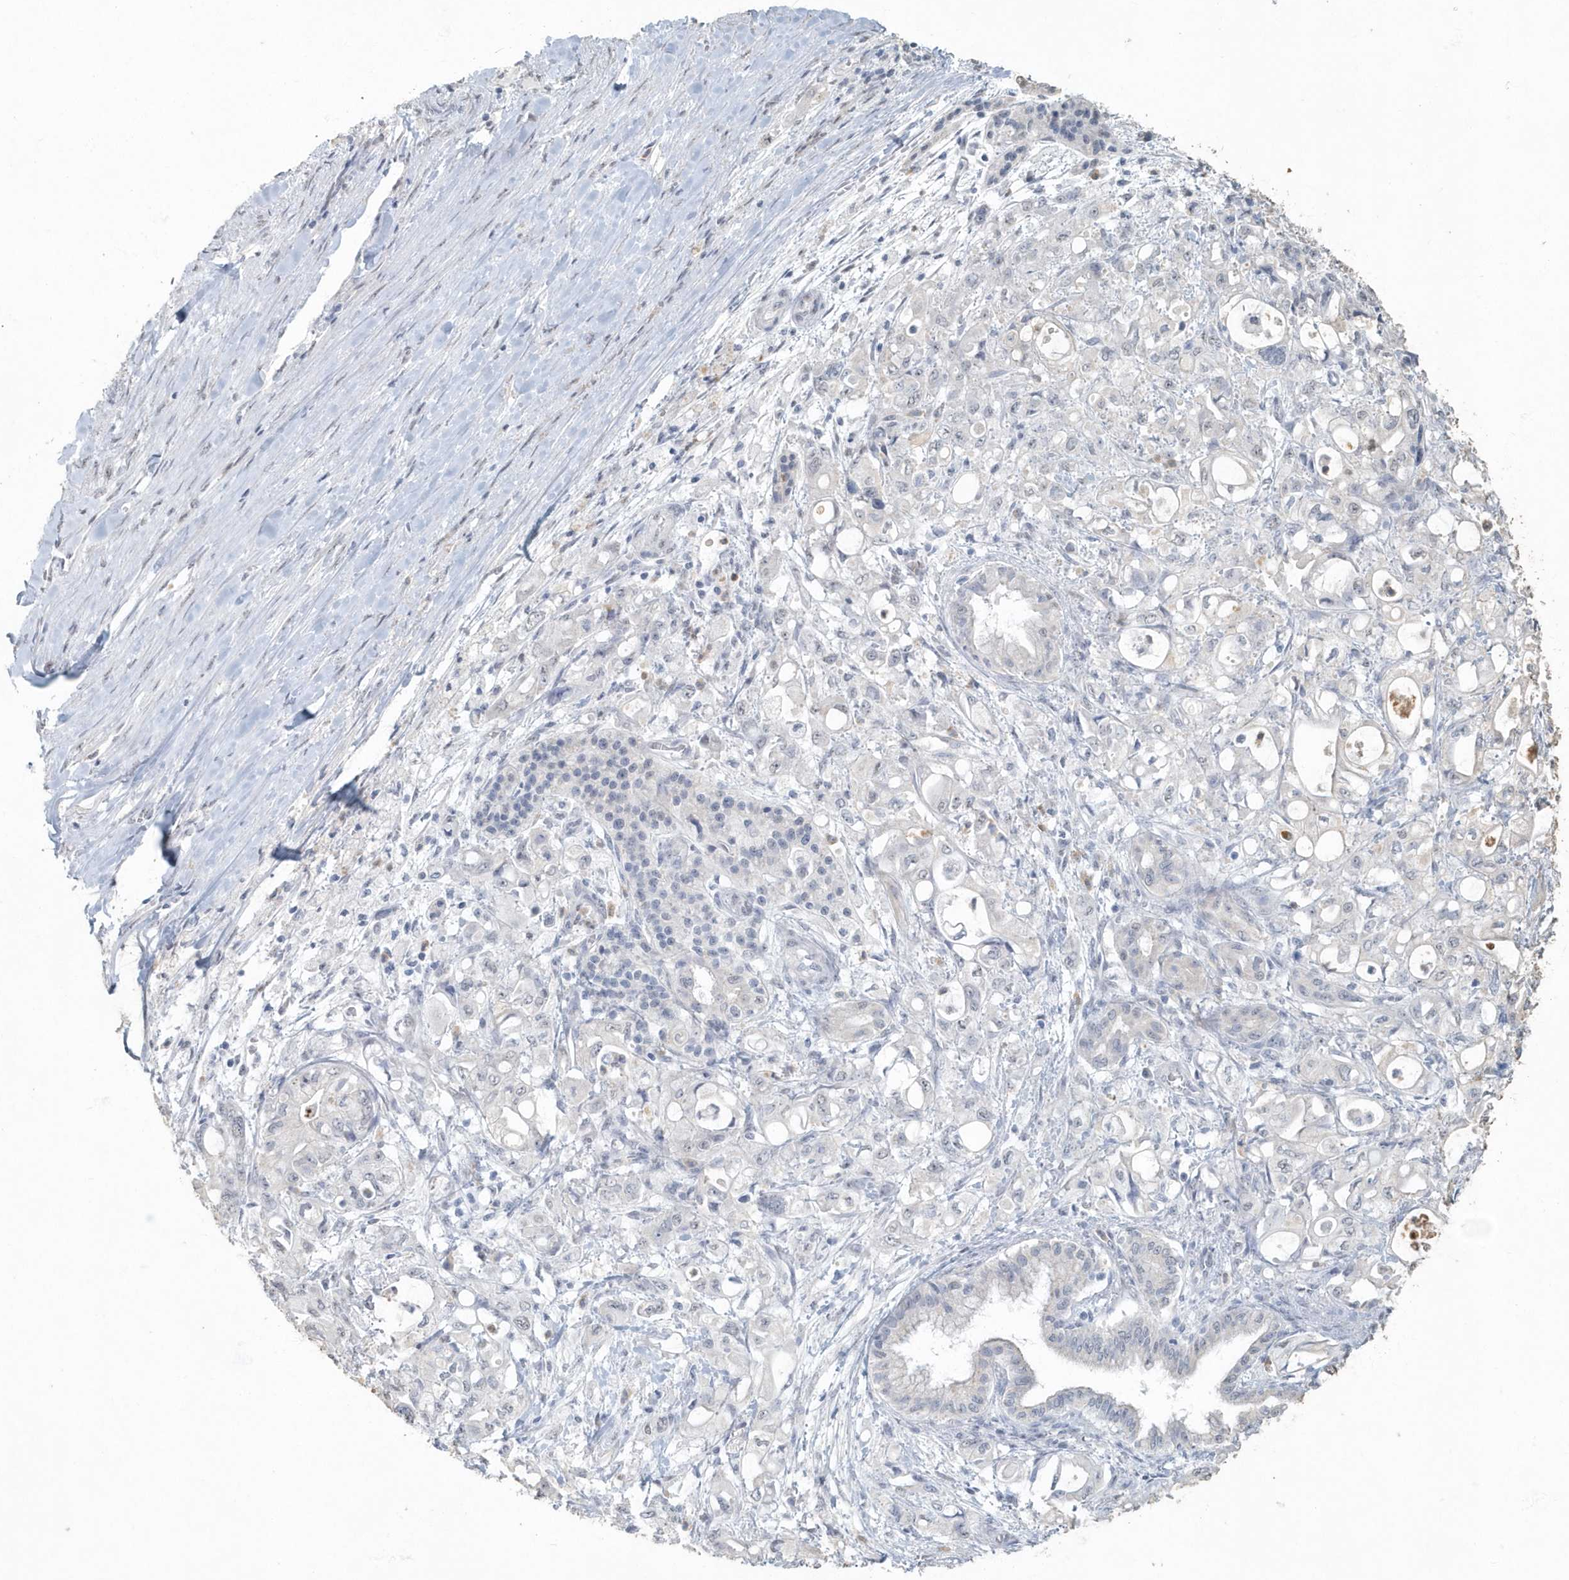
{"staining": {"intensity": "negative", "quantity": "none", "location": "none"}, "tissue": "pancreatic cancer", "cell_type": "Tumor cells", "image_type": "cancer", "snomed": [{"axis": "morphology", "description": "Adenocarcinoma, NOS"}, {"axis": "topography", "description": "Pancreas"}], "caption": "Tumor cells show no significant protein staining in pancreatic adenocarcinoma.", "gene": "MYOT", "patient": {"sex": "male", "age": 79}}